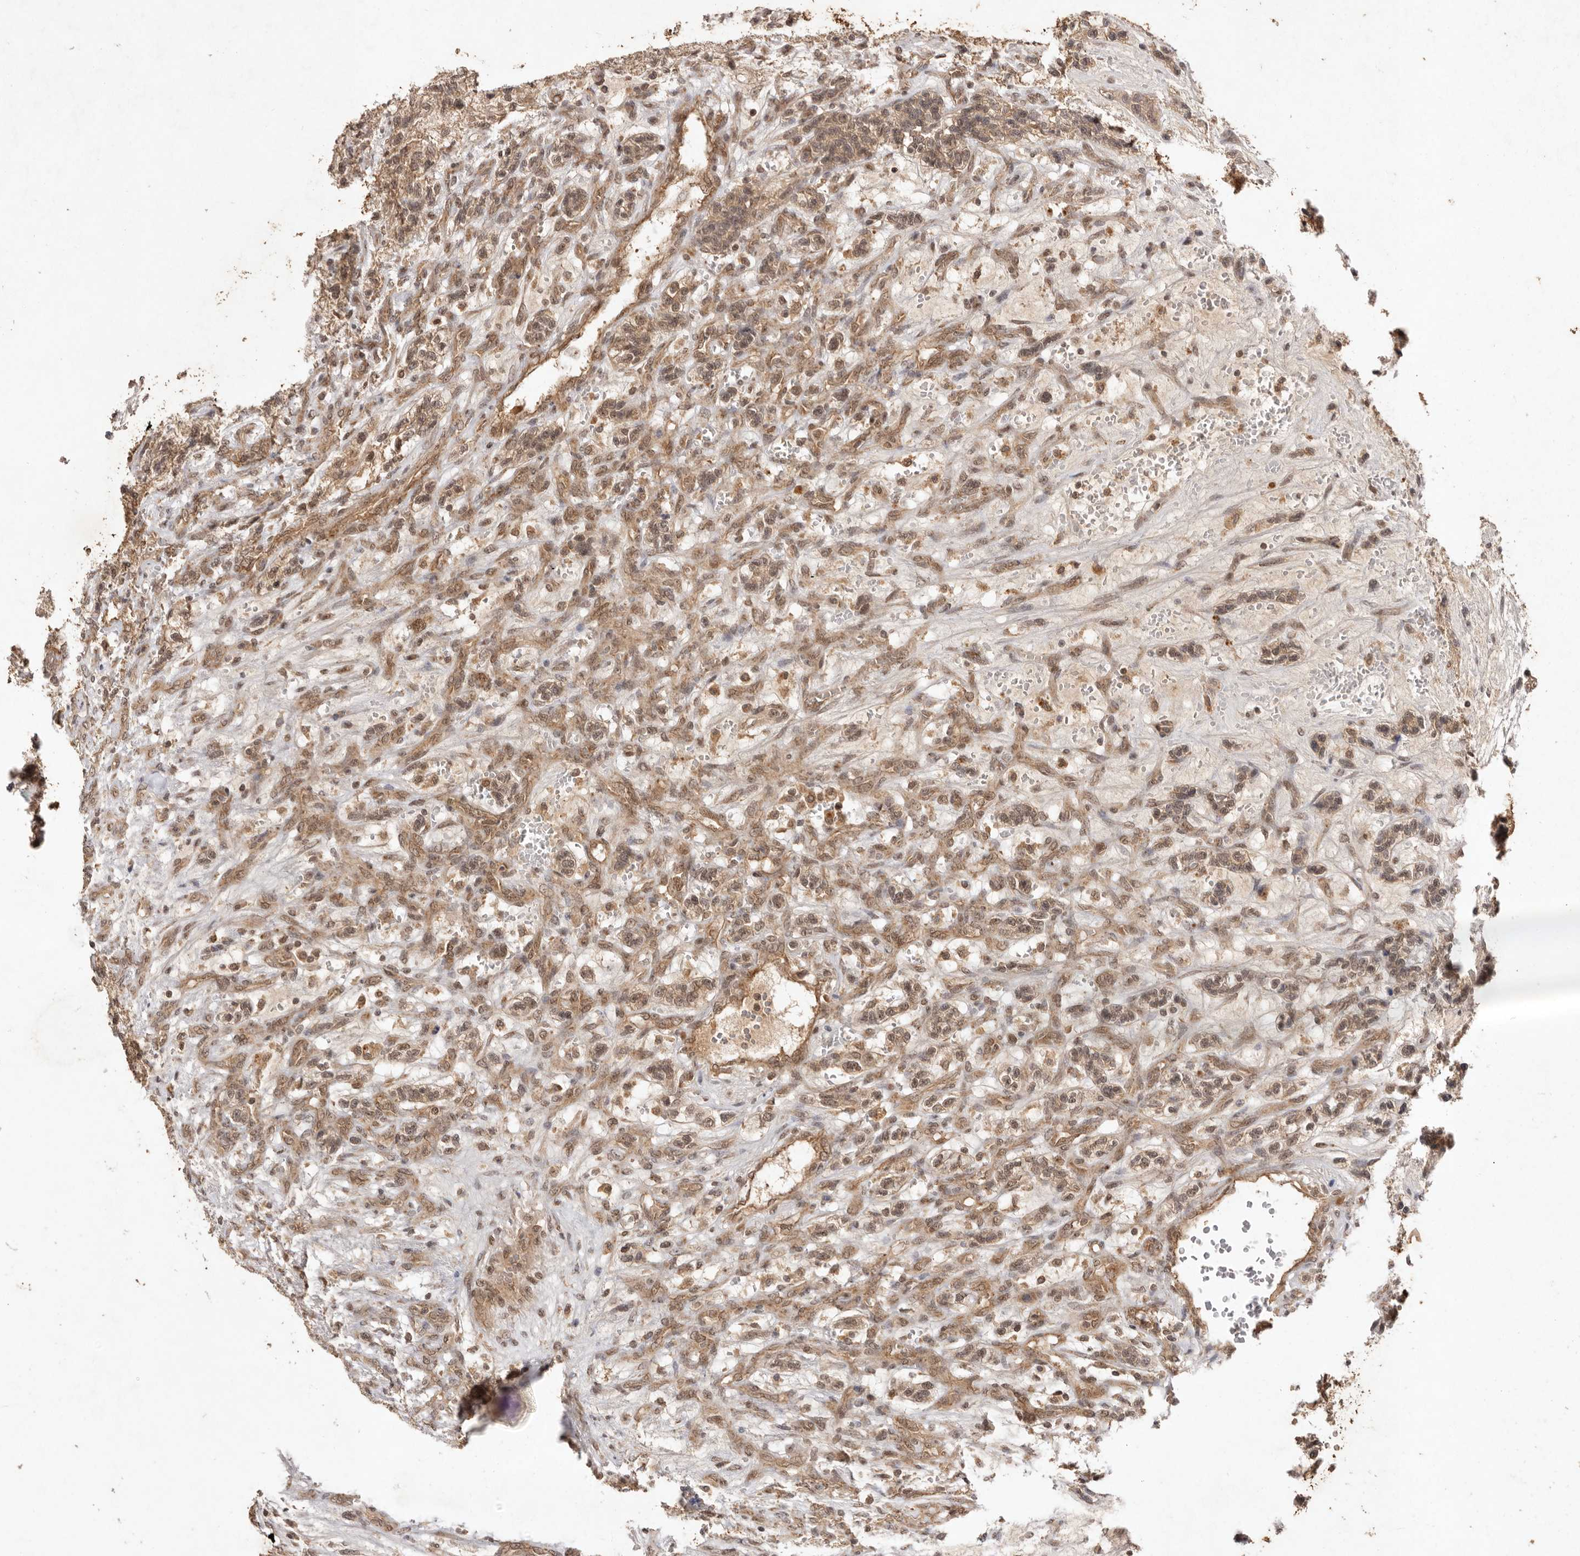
{"staining": {"intensity": "moderate", "quantity": ">75%", "location": "cytoplasmic/membranous,nuclear"}, "tissue": "renal cancer", "cell_type": "Tumor cells", "image_type": "cancer", "snomed": [{"axis": "morphology", "description": "Adenocarcinoma, NOS"}, {"axis": "topography", "description": "Kidney"}], "caption": "An image showing moderate cytoplasmic/membranous and nuclear expression in approximately >75% of tumor cells in adenocarcinoma (renal), as visualized by brown immunohistochemical staining.", "gene": "TARS2", "patient": {"sex": "female", "age": 57}}